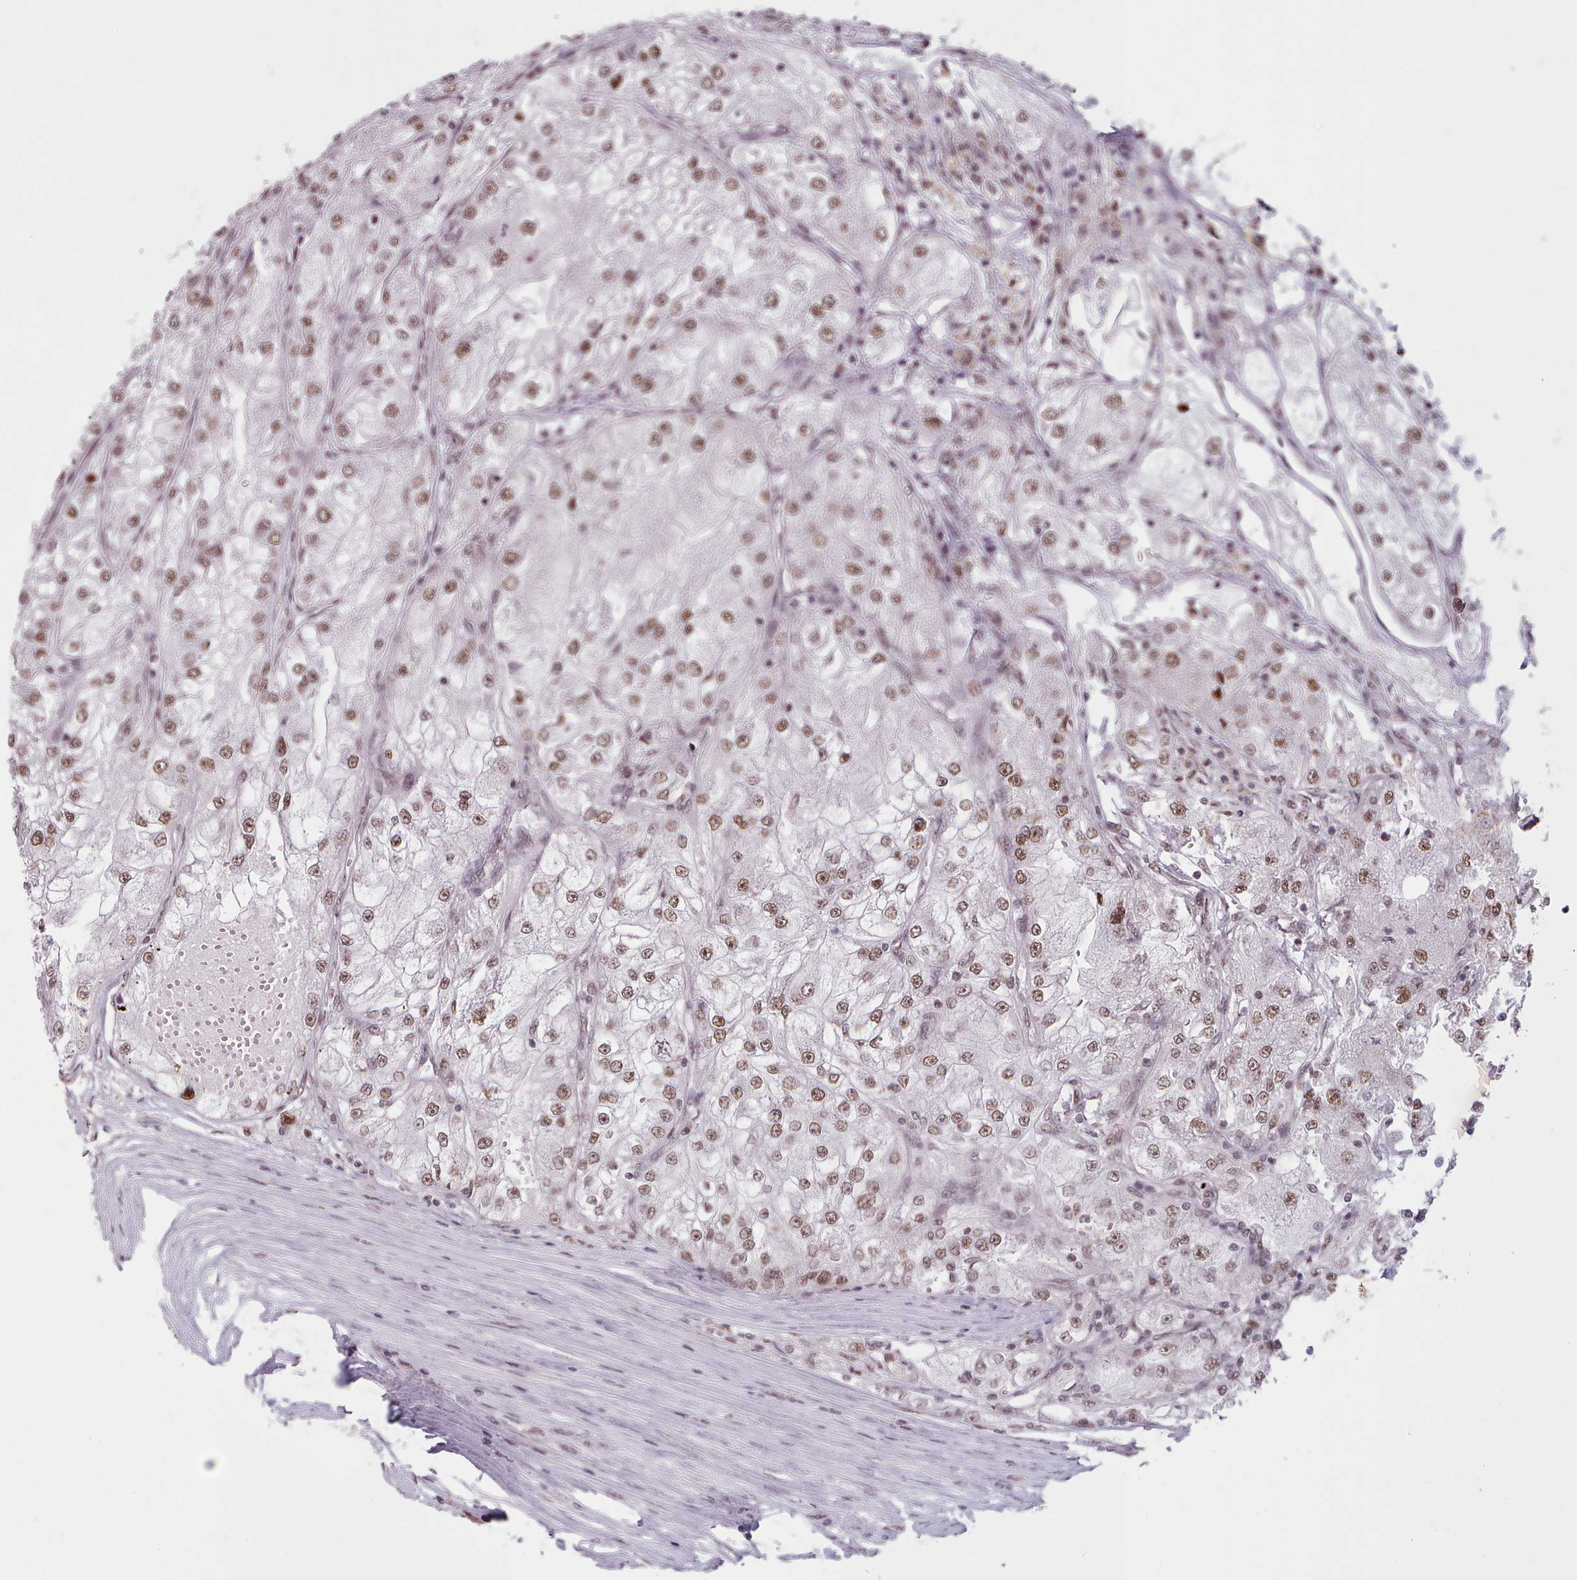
{"staining": {"intensity": "moderate", "quantity": ">75%", "location": "nuclear"}, "tissue": "renal cancer", "cell_type": "Tumor cells", "image_type": "cancer", "snomed": [{"axis": "morphology", "description": "Adenocarcinoma, NOS"}, {"axis": "topography", "description": "Kidney"}], "caption": "A brown stain labels moderate nuclear expression of a protein in renal adenocarcinoma tumor cells. Nuclei are stained in blue.", "gene": "SRRM1", "patient": {"sex": "female", "age": 72}}